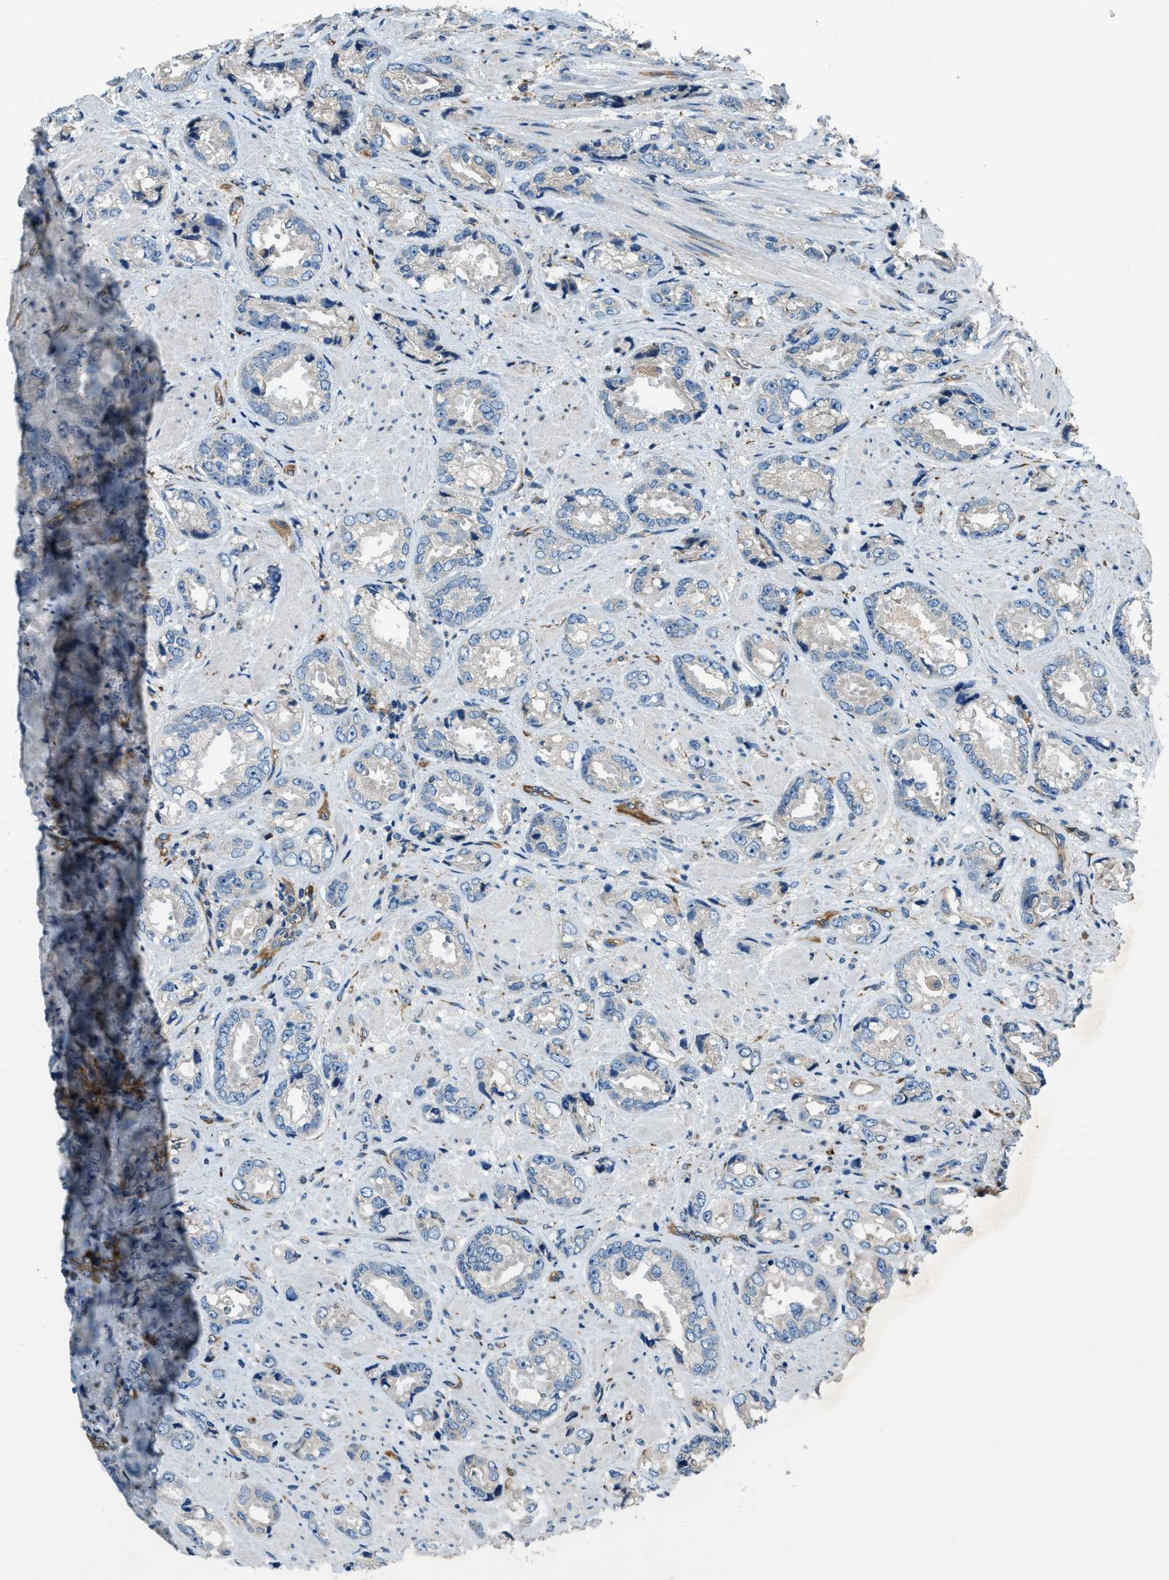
{"staining": {"intensity": "negative", "quantity": "none", "location": "none"}, "tissue": "prostate cancer", "cell_type": "Tumor cells", "image_type": "cancer", "snomed": [{"axis": "morphology", "description": "Adenocarcinoma, High grade"}, {"axis": "topography", "description": "Prostate"}], "caption": "DAB immunohistochemical staining of human prostate cancer (high-grade adenocarcinoma) exhibits no significant positivity in tumor cells.", "gene": "GIMAP8", "patient": {"sex": "male", "age": 61}}